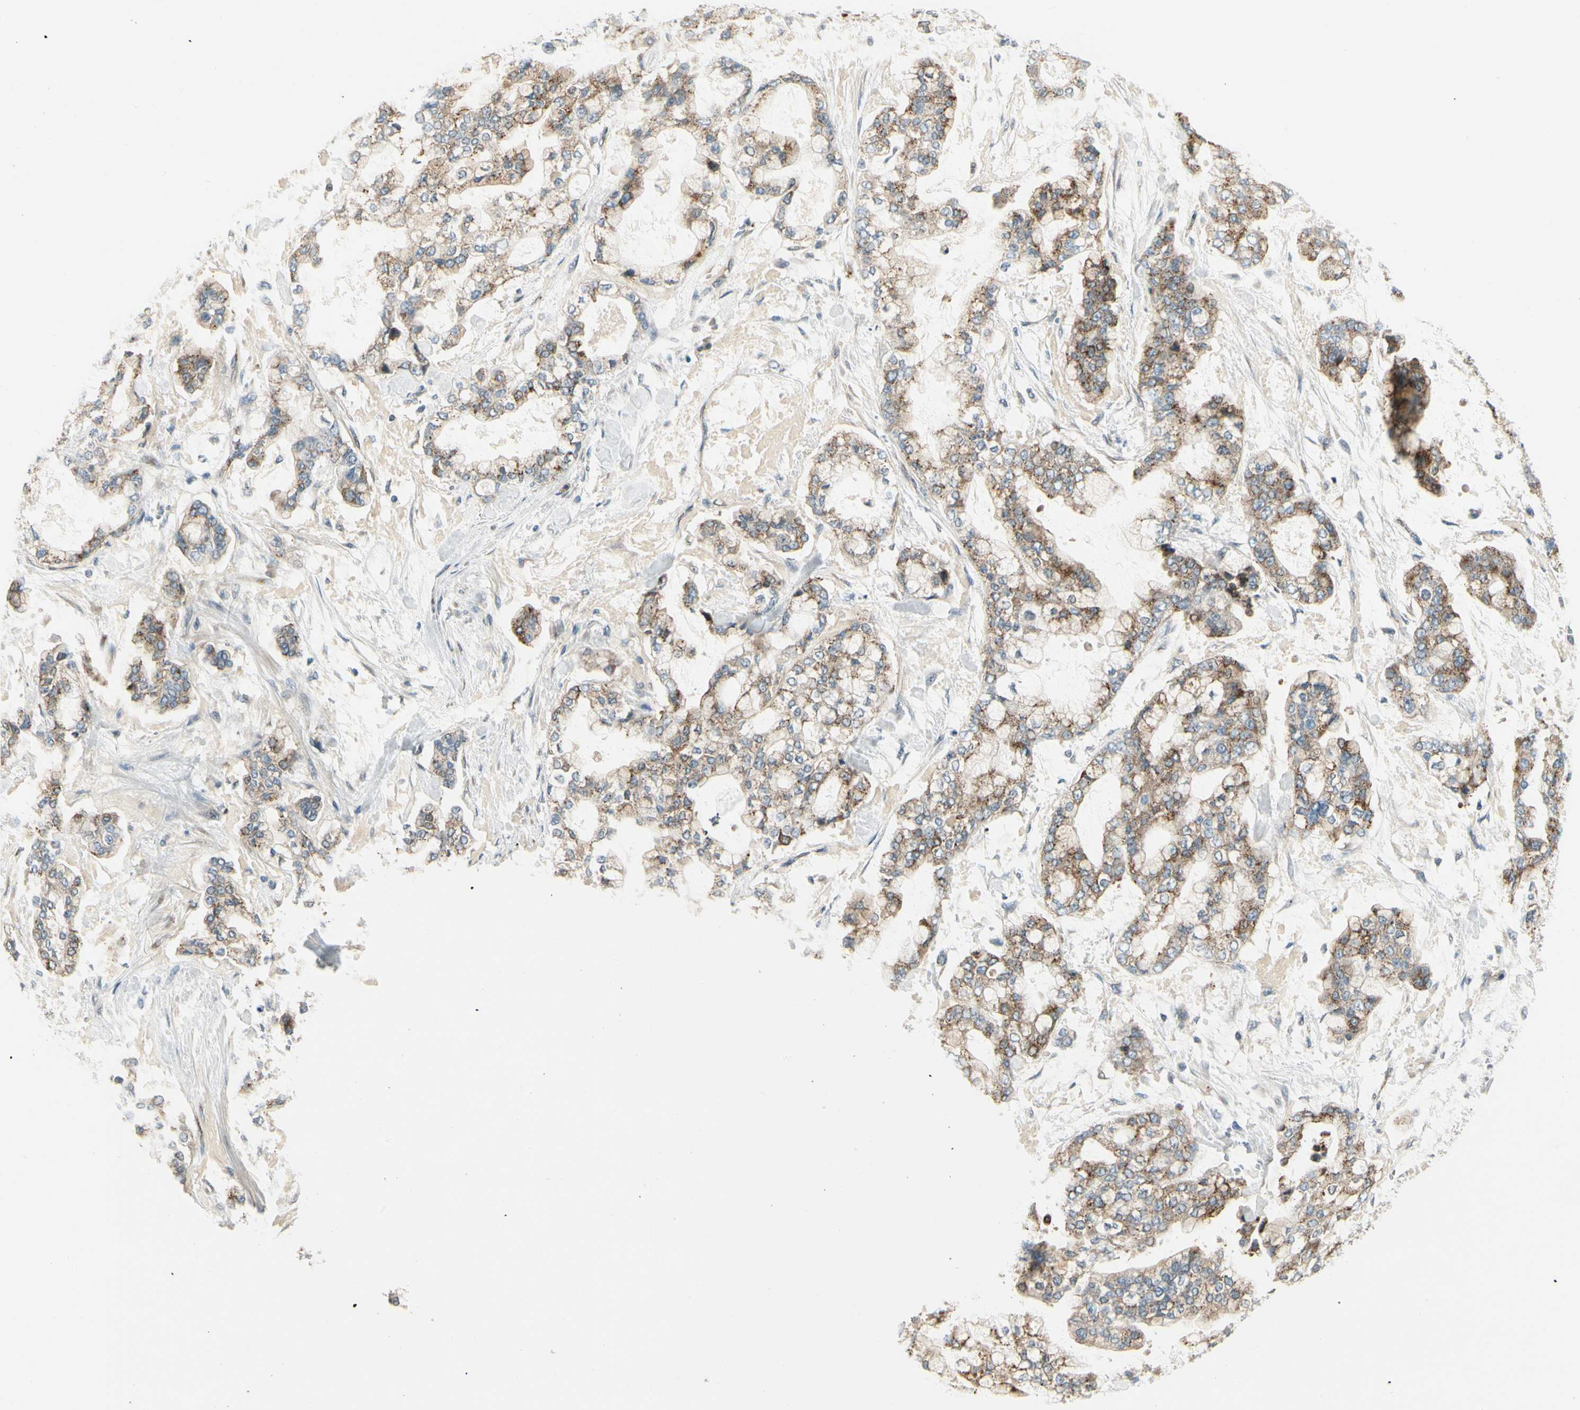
{"staining": {"intensity": "moderate", "quantity": ">75%", "location": "cytoplasmic/membranous"}, "tissue": "stomach cancer", "cell_type": "Tumor cells", "image_type": "cancer", "snomed": [{"axis": "morphology", "description": "Normal tissue, NOS"}, {"axis": "morphology", "description": "Adenocarcinoma, NOS"}, {"axis": "topography", "description": "Stomach, upper"}, {"axis": "topography", "description": "Stomach"}], "caption": "Protein analysis of stomach cancer (adenocarcinoma) tissue exhibits moderate cytoplasmic/membranous positivity in approximately >75% of tumor cells.", "gene": "MANSC1", "patient": {"sex": "male", "age": 76}}